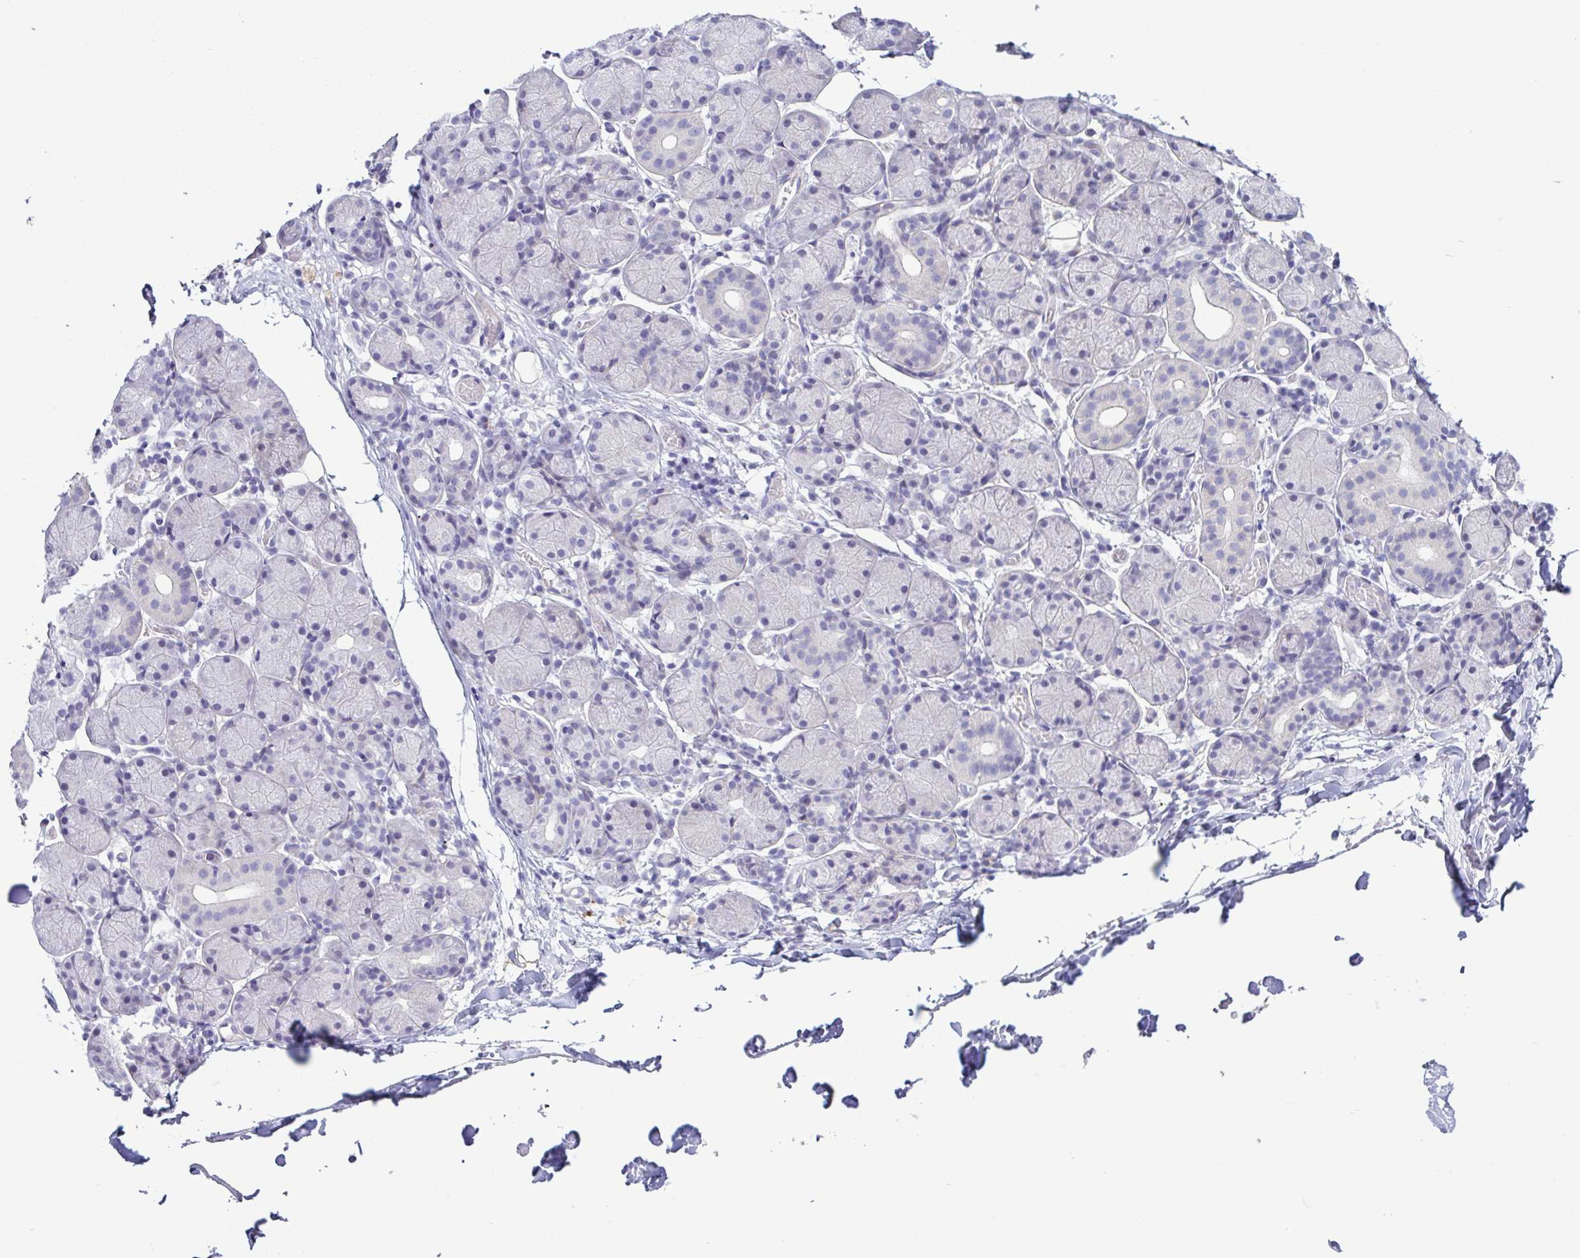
{"staining": {"intensity": "negative", "quantity": "none", "location": "none"}, "tissue": "salivary gland", "cell_type": "Glandular cells", "image_type": "normal", "snomed": [{"axis": "morphology", "description": "Normal tissue, NOS"}, {"axis": "topography", "description": "Salivary gland"}], "caption": "This histopathology image is of unremarkable salivary gland stained with IHC to label a protein in brown with the nuclei are counter-stained blue. There is no positivity in glandular cells. Brightfield microscopy of IHC stained with DAB (3,3'-diaminobenzidine) (brown) and hematoxylin (blue), captured at high magnification.", "gene": "TERT", "patient": {"sex": "female", "age": 24}}